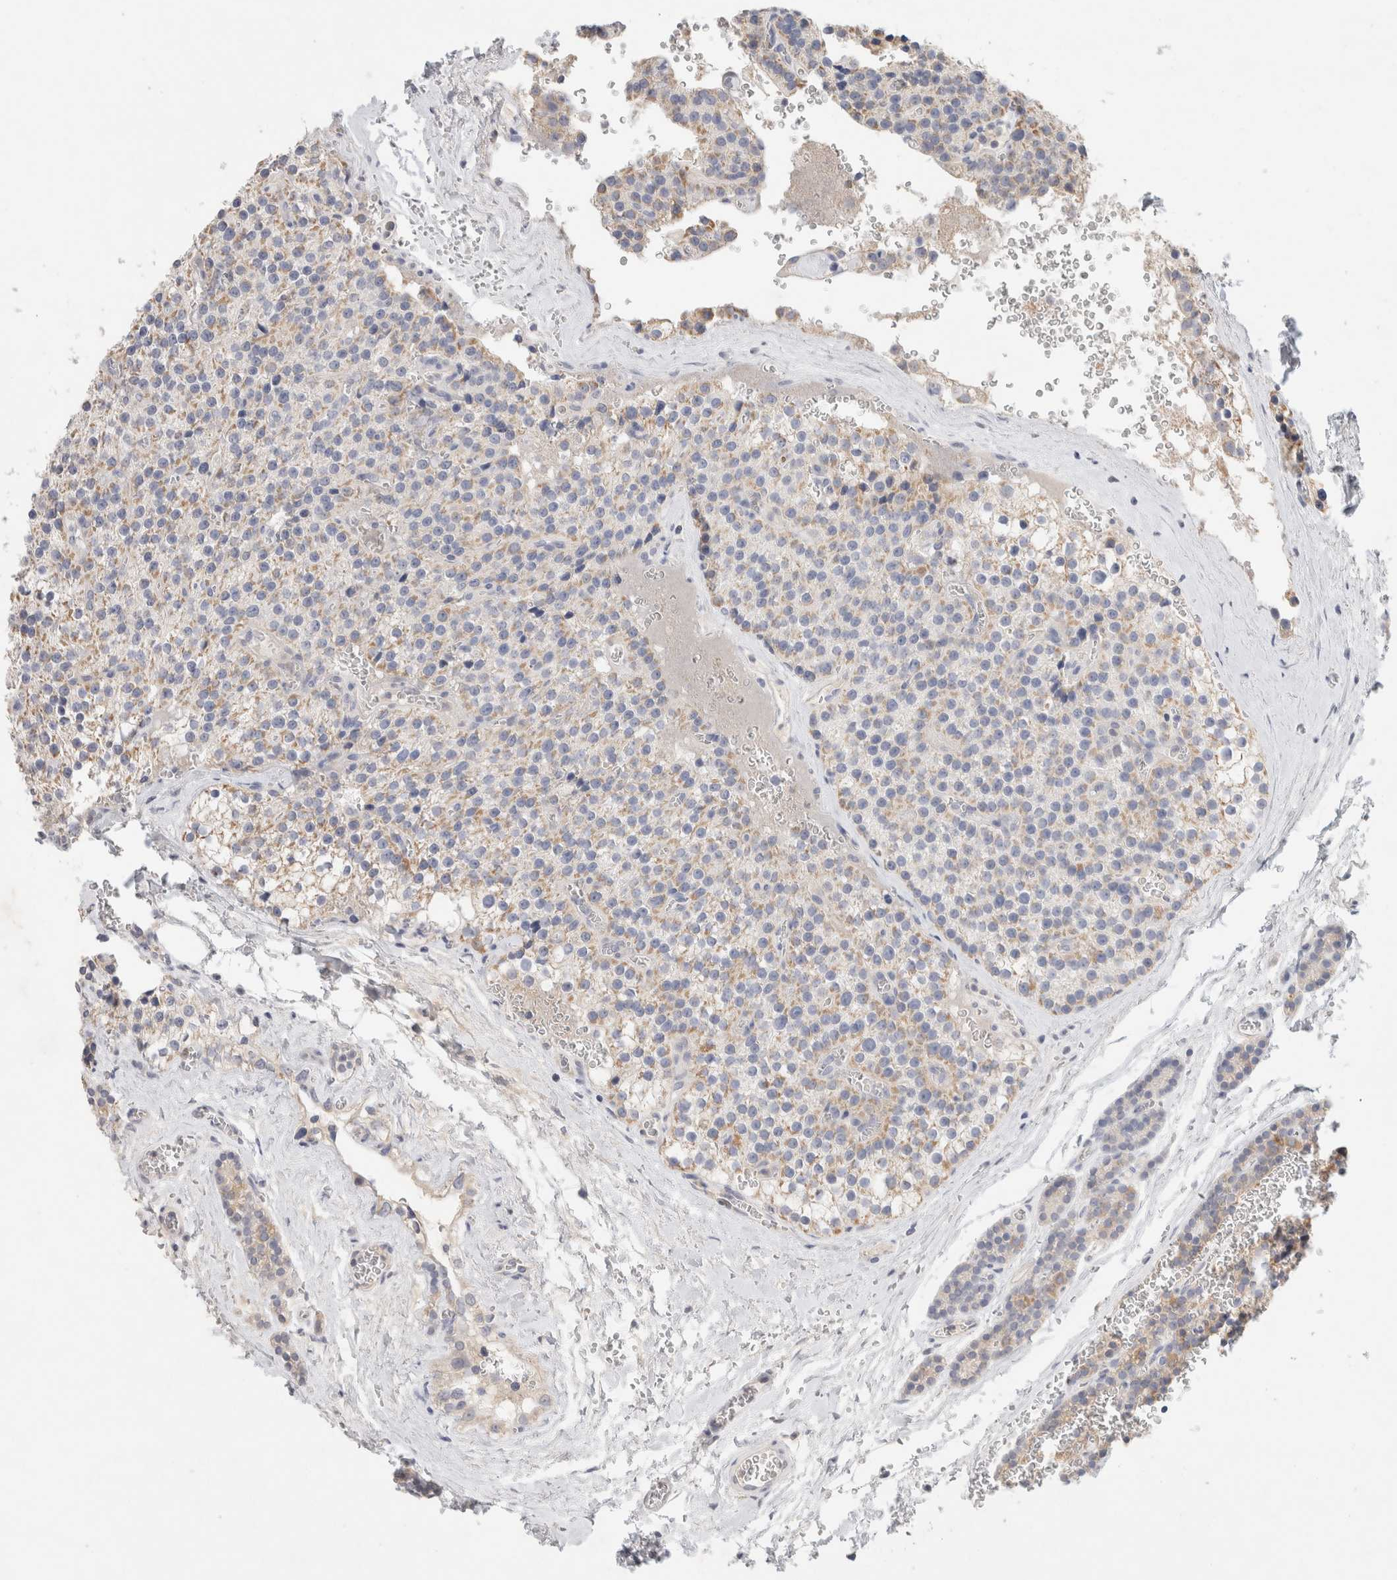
{"staining": {"intensity": "moderate", "quantity": "25%-75%", "location": "cytoplasmic/membranous"}, "tissue": "parathyroid gland", "cell_type": "Glandular cells", "image_type": "normal", "snomed": [{"axis": "morphology", "description": "Normal tissue, NOS"}, {"axis": "topography", "description": "Parathyroid gland"}], "caption": "A photomicrograph of human parathyroid gland stained for a protein reveals moderate cytoplasmic/membranous brown staining in glandular cells. (Stains: DAB (3,3'-diaminobenzidine) in brown, nuclei in blue, Microscopy: brightfield microscopy at high magnification).", "gene": "MPP2", "patient": {"sex": "female", "age": 64}}